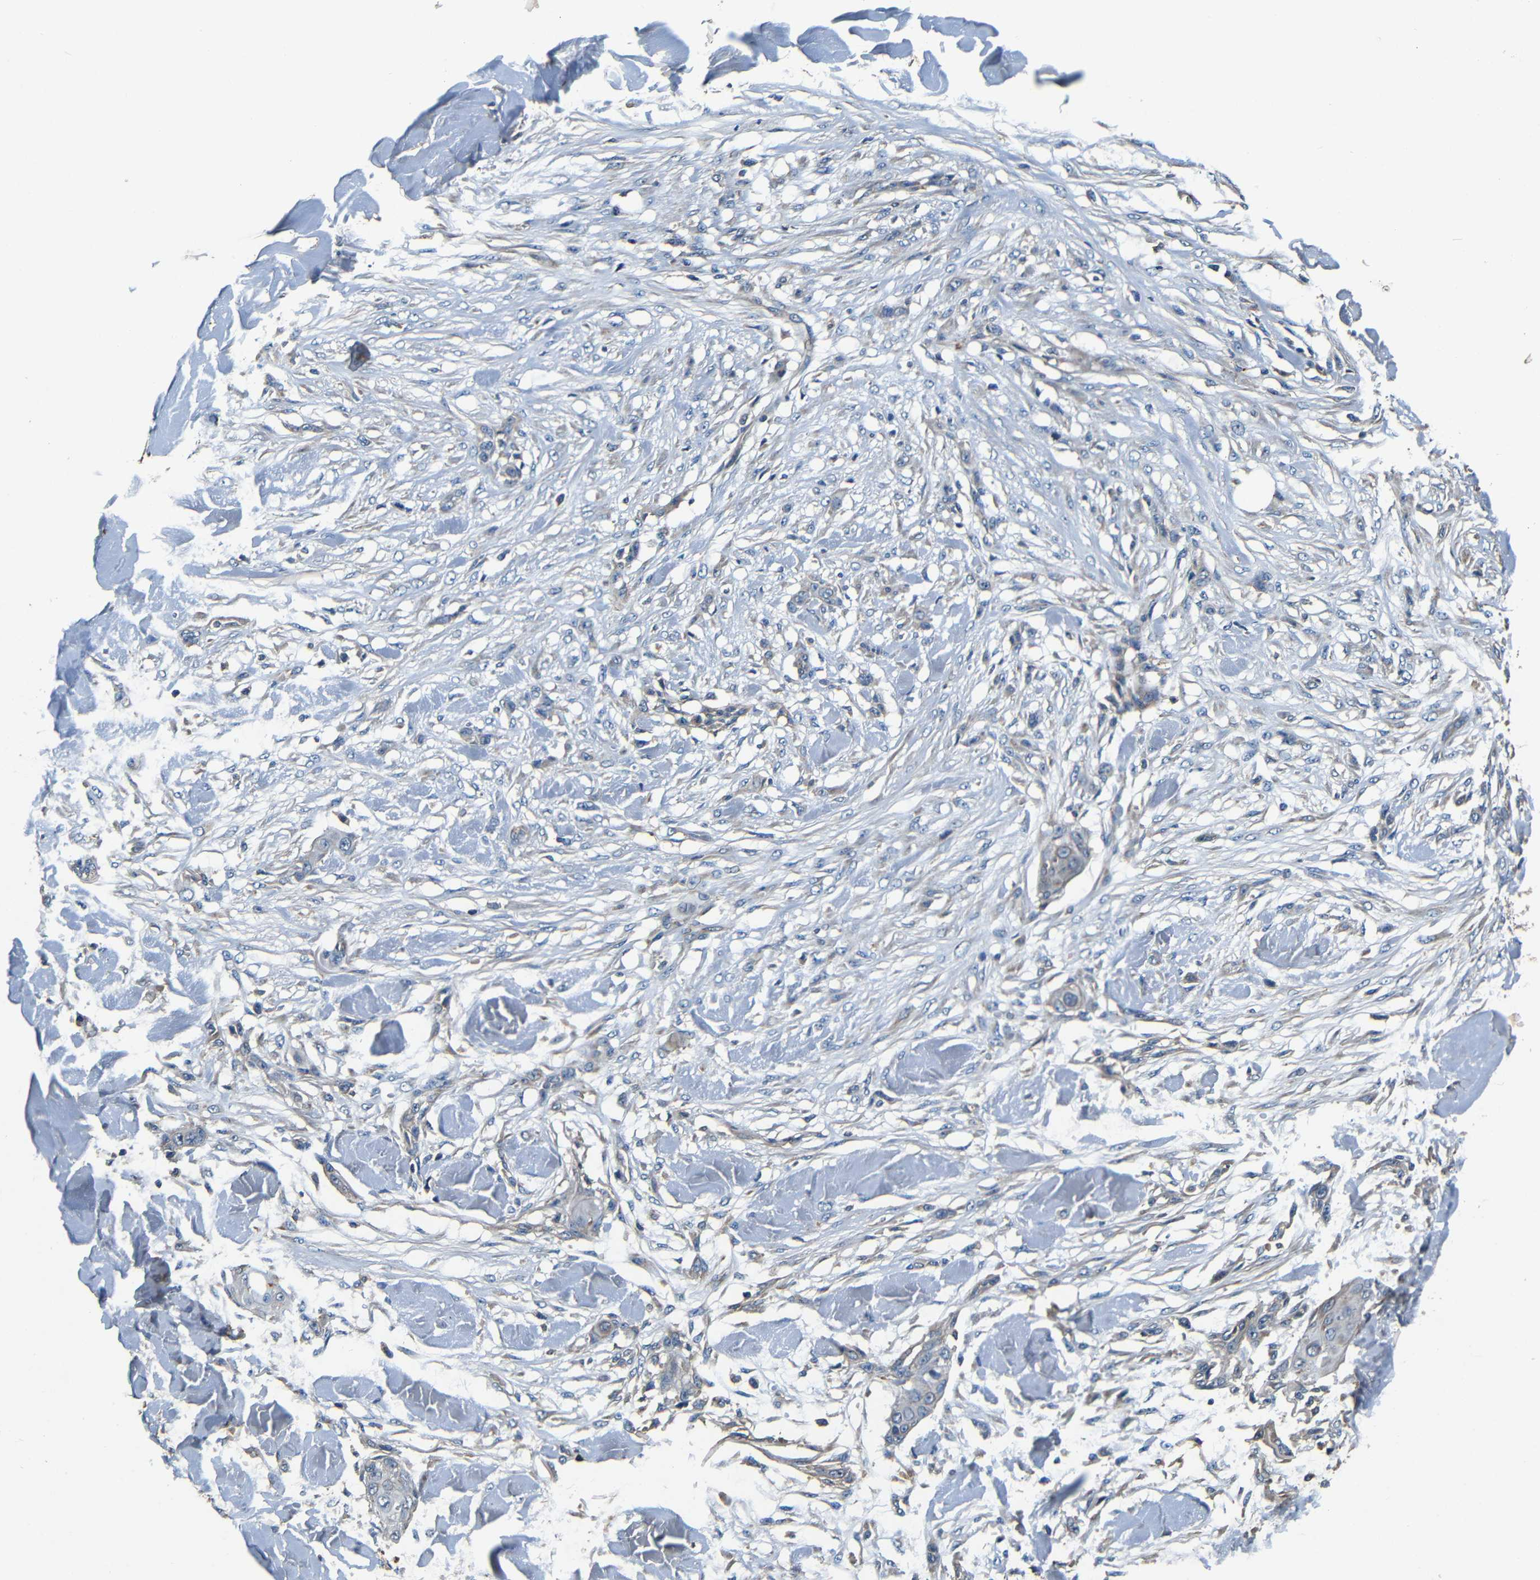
{"staining": {"intensity": "negative", "quantity": "none", "location": "none"}, "tissue": "skin cancer", "cell_type": "Tumor cells", "image_type": "cancer", "snomed": [{"axis": "morphology", "description": "Squamous cell carcinoma, NOS"}, {"axis": "topography", "description": "Skin"}], "caption": "This is an immunohistochemistry micrograph of squamous cell carcinoma (skin). There is no positivity in tumor cells.", "gene": "MTX1", "patient": {"sex": "female", "age": 59}}